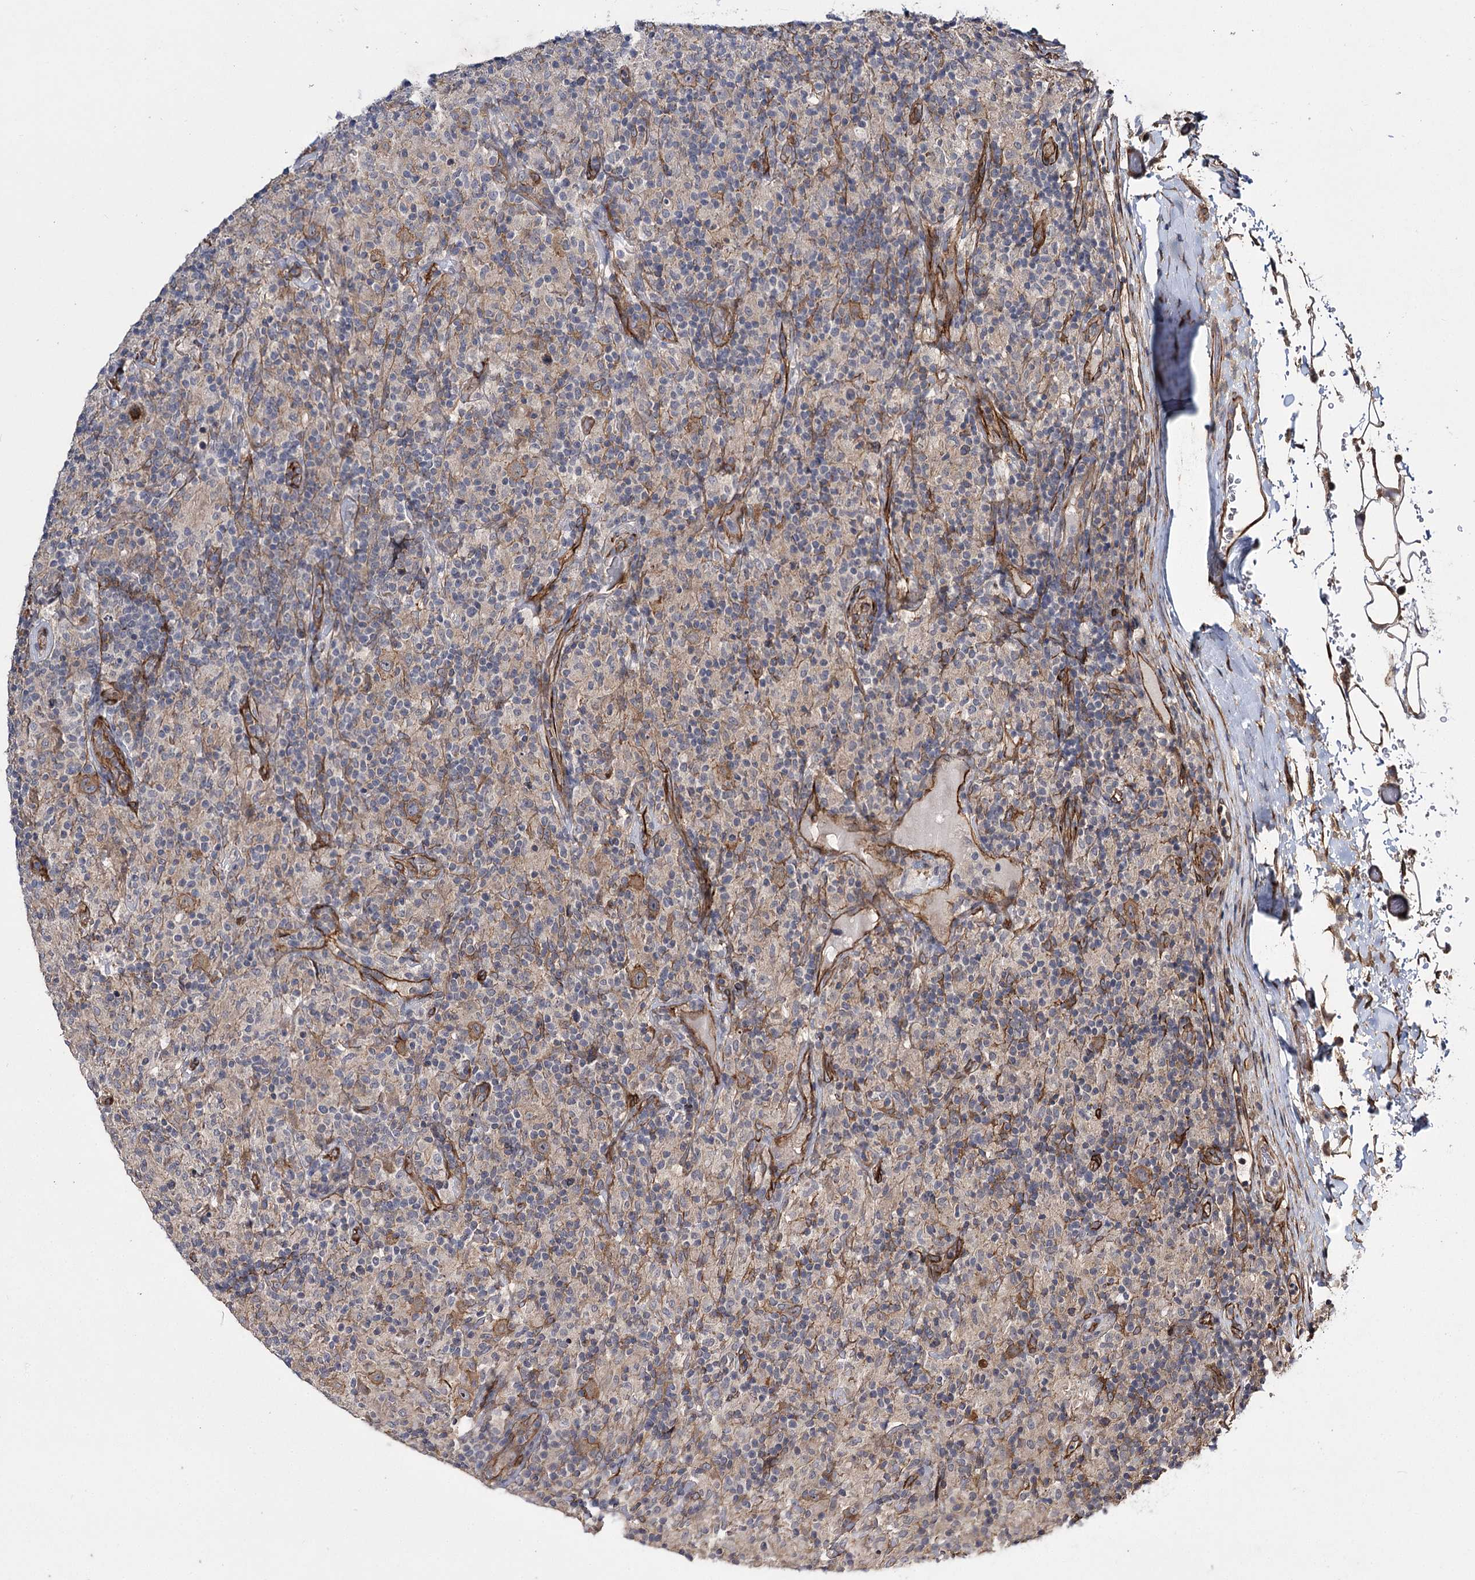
{"staining": {"intensity": "moderate", "quantity": ">75%", "location": "cytoplasmic/membranous"}, "tissue": "lymphoma", "cell_type": "Tumor cells", "image_type": "cancer", "snomed": [{"axis": "morphology", "description": "Hodgkin's disease, NOS"}, {"axis": "topography", "description": "Lymph node"}], "caption": "IHC micrograph of neoplastic tissue: human Hodgkin's disease stained using IHC demonstrates medium levels of moderate protein expression localized specifically in the cytoplasmic/membranous of tumor cells, appearing as a cytoplasmic/membranous brown color.", "gene": "MYO1C", "patient": {"sex": "male", "age": 70}}